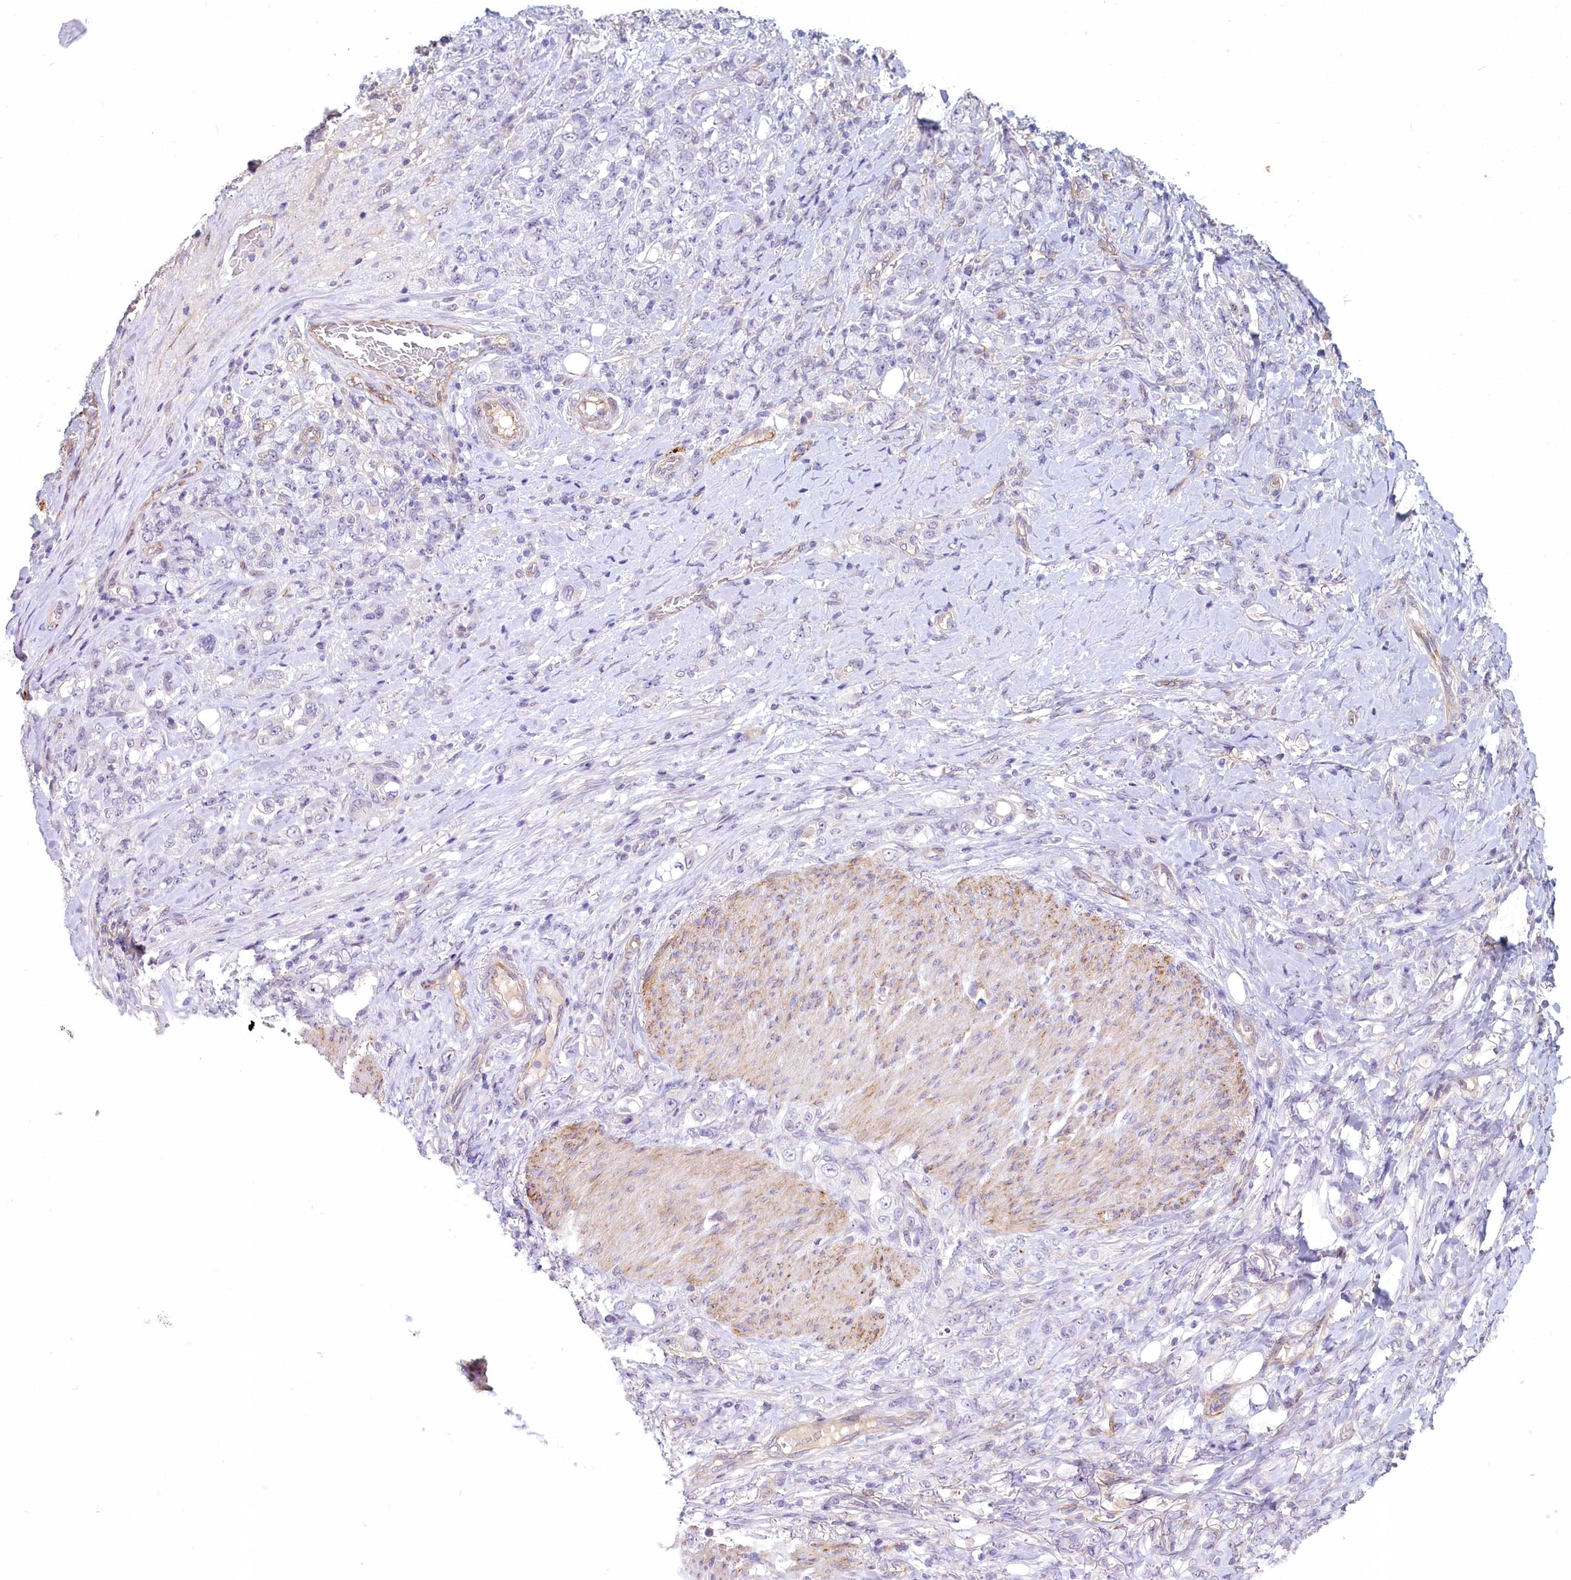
{"staining": {"intensity": "negative", "quantity": "none", "location": "none"}, "tissue": "stomach cancer", "cell_type": "Tumor cells", "image_type": "cancer", "snomed": [{"axis": "morphology", "description": "Adenocarcinoma, NOS"}, {"axis": "topography", "description": "Stomach"}], "caption": "Tumor cells show no significant expression in adenocarcinoma (stomach).", "gene": "PROCR", "patient": {"sex": "female", "age": 79}}